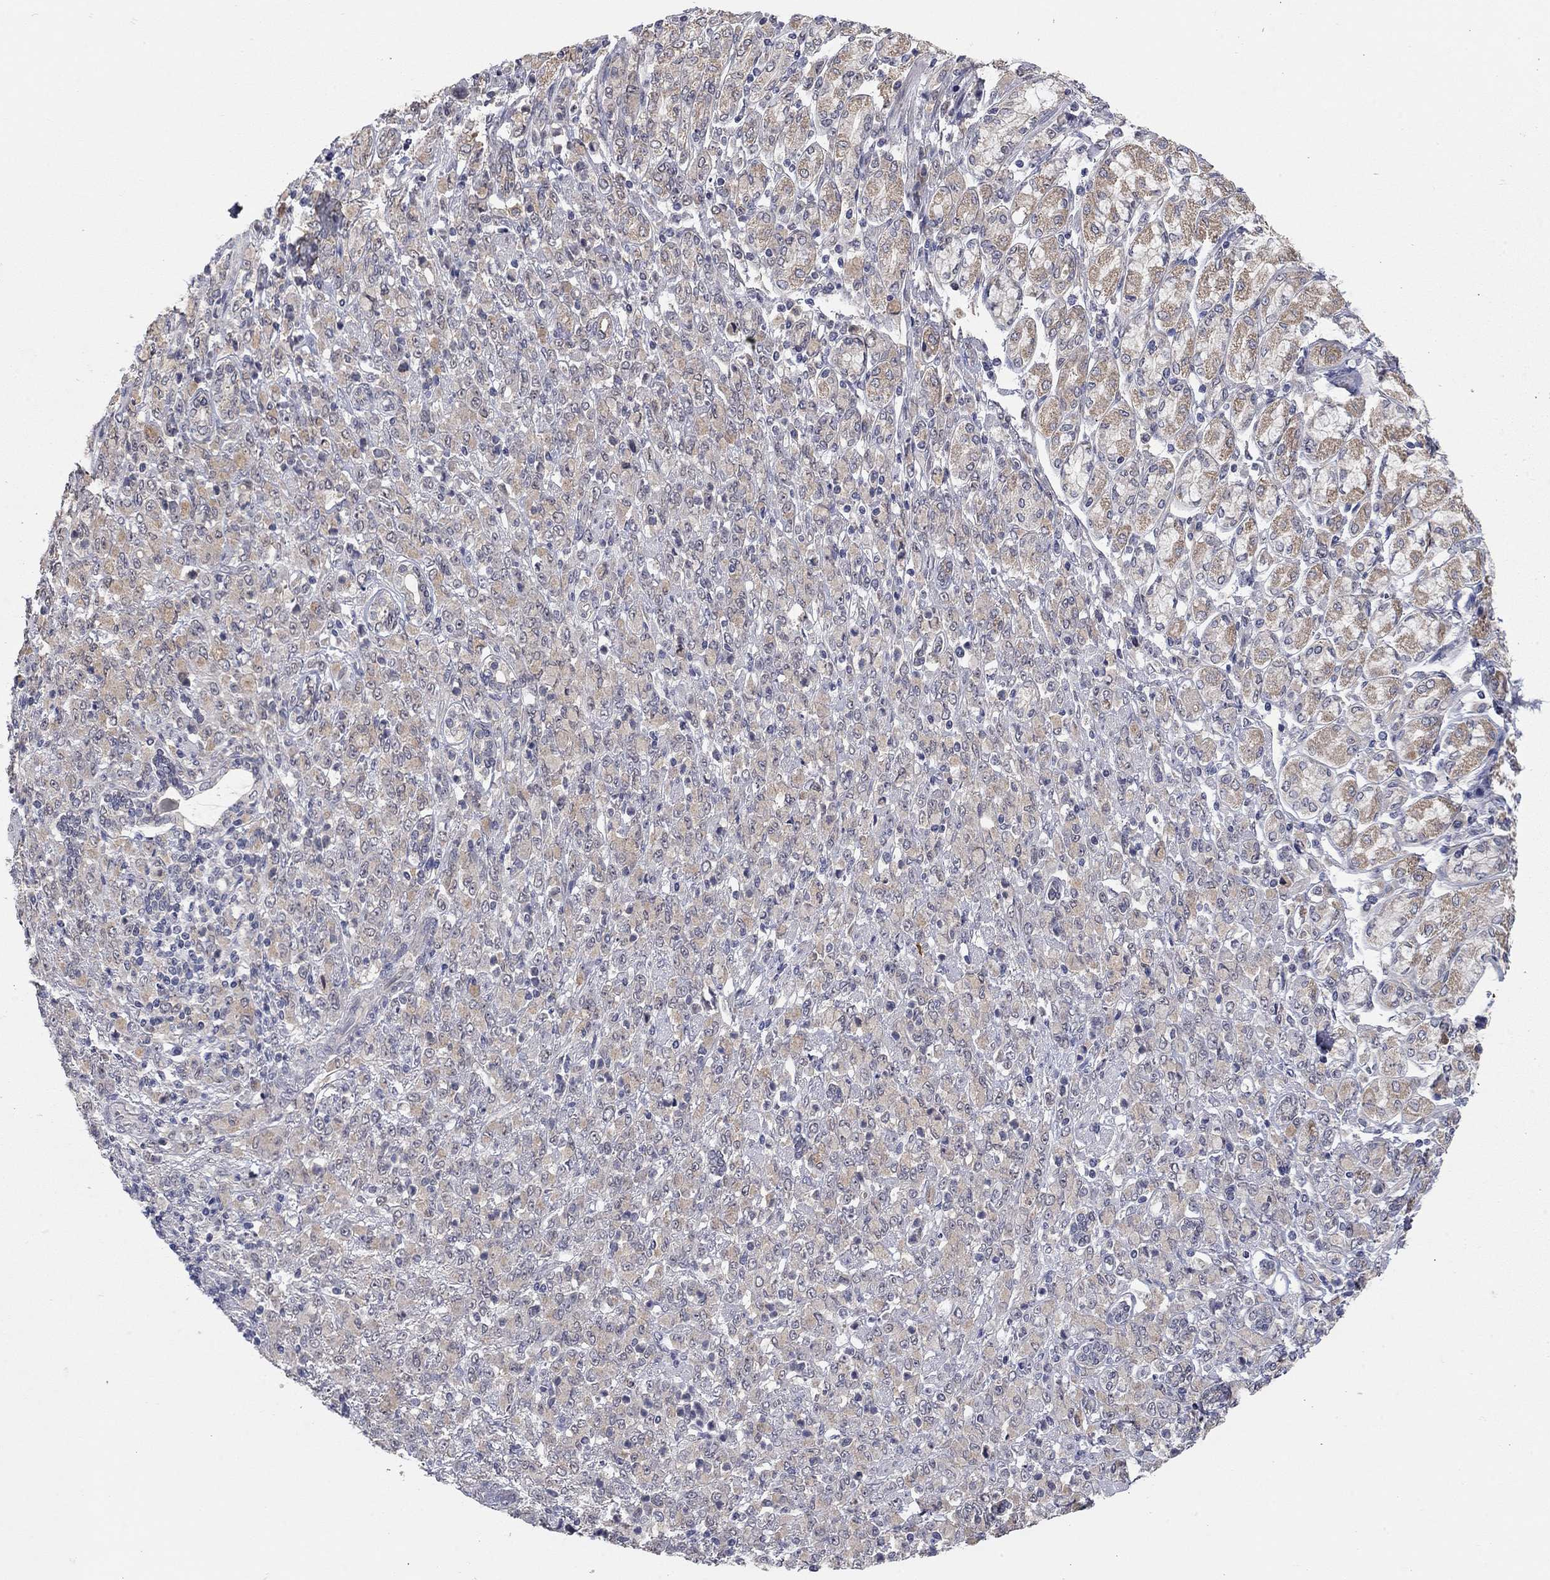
{"staining": {"intensity": "moderate", "quantity": "25%-75%", "location": "cytoplasmic/membranous"}, "tissue": "stomach cancer", "cell_type": "Tumor cells", "image_type": "cancer", "snomed": [{"axis": "morphology", "description": "Normal tissue, NOS"}, {"axis": "morphology", "description": "Adenocarcinoma, NOS"}, {"axis": "topography", "description": "Stomach"}], "caption": "IHC histopathology image of stomach cancer stained for a protein (brown), which shows medium levels of moderate cytoplasmic/membranous positivity in approximately 25%-75% of tumor cells.", "gene": "WASF3", "patient": {"sex": "female", "age": 79}}